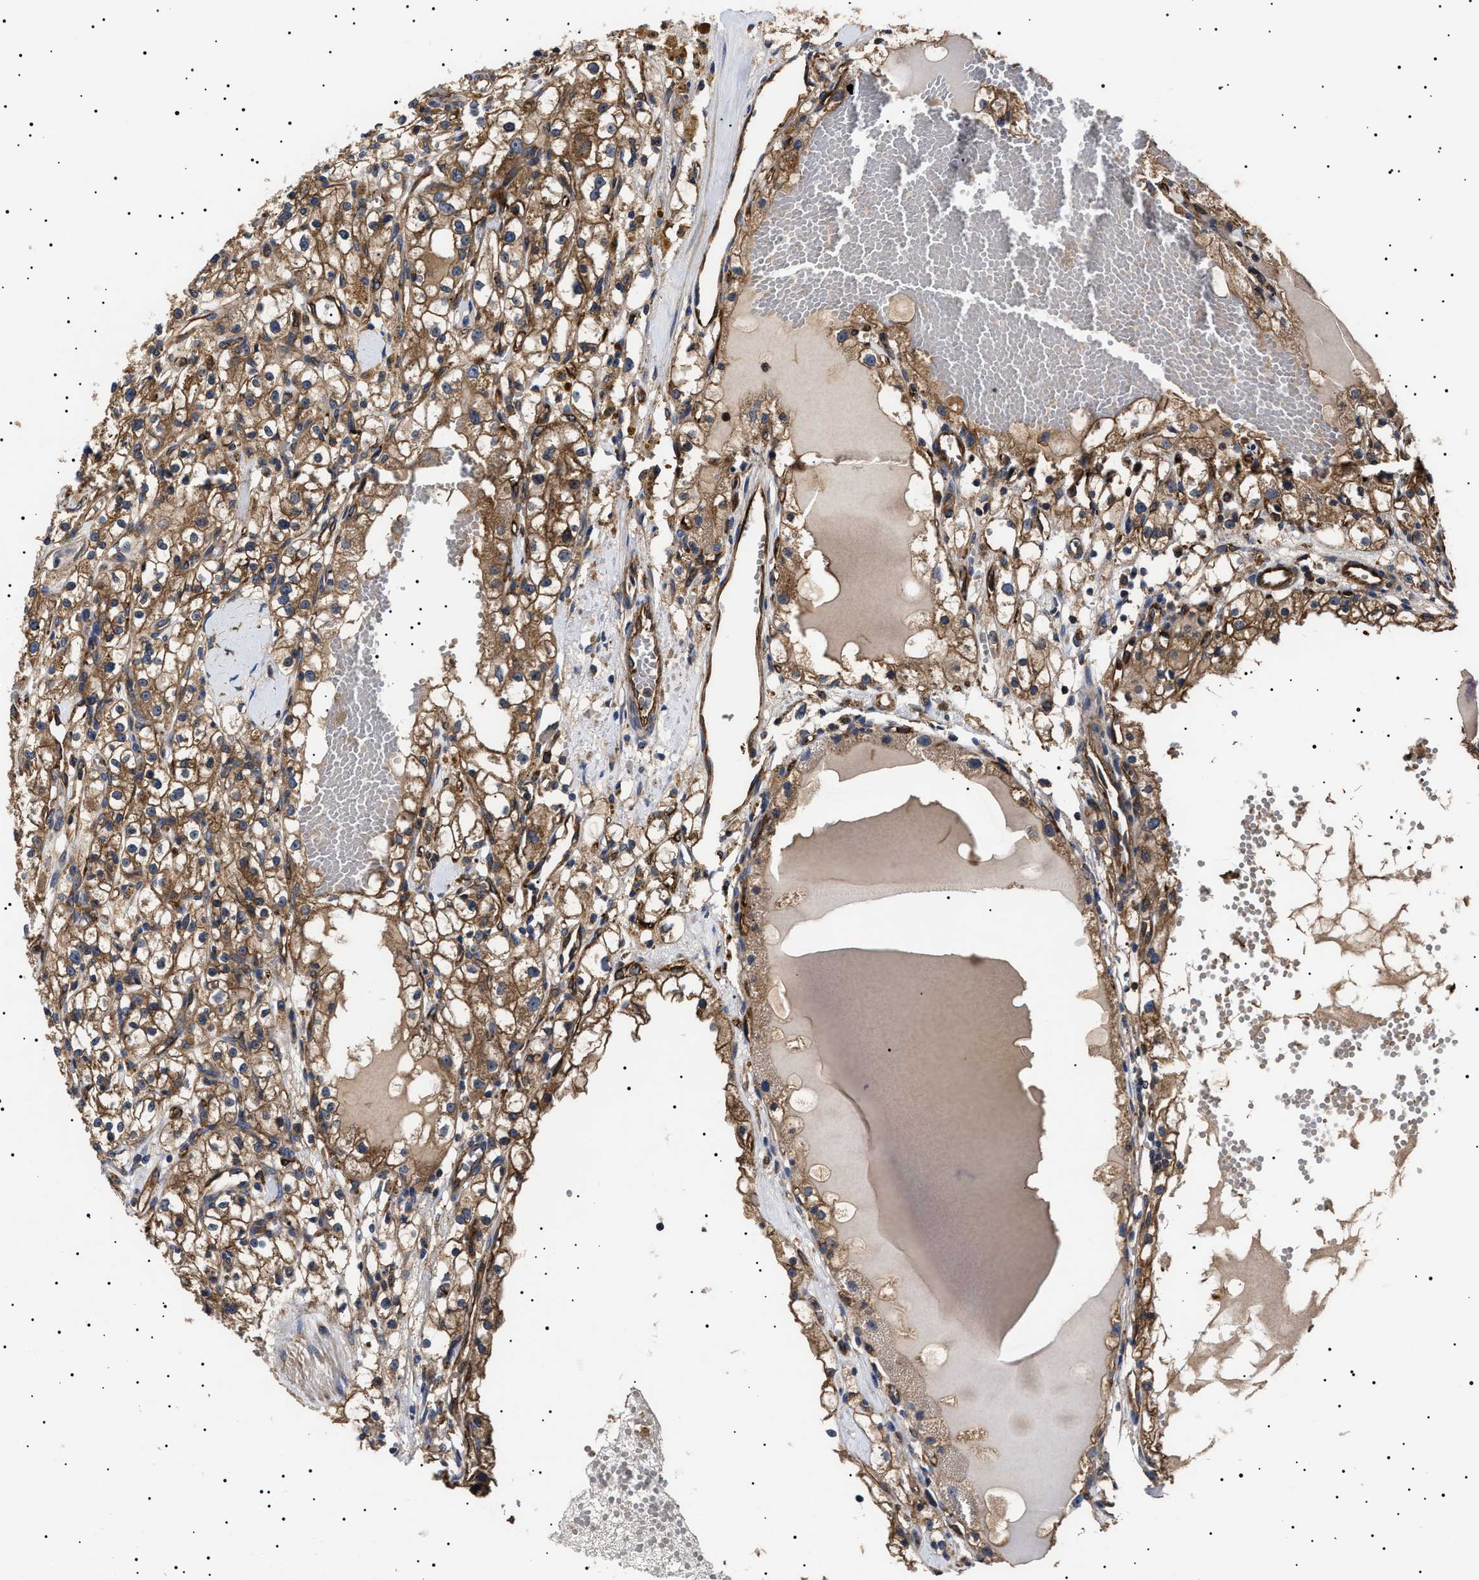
{"staining": {"intensity": "moderate", "quantity": ">75%", "location": "cytoplasmic/membranous"}, "tissue": "renal cancer", "cell_type": "Tumor cells", "image_type": "cancer", "snomed": [{"axis": "morphology", "description": "Adenocarcinoma, NOS"}, {"axis": "topography", "description": "Kidney"}], "caption": "Protein expression analysis of renal cancer shows moderate cytoplasmic/membranous staining in approximately >75% of tumor cells.", "gene": "TPP2", "patient": {"sex": "male", "age": 56}}